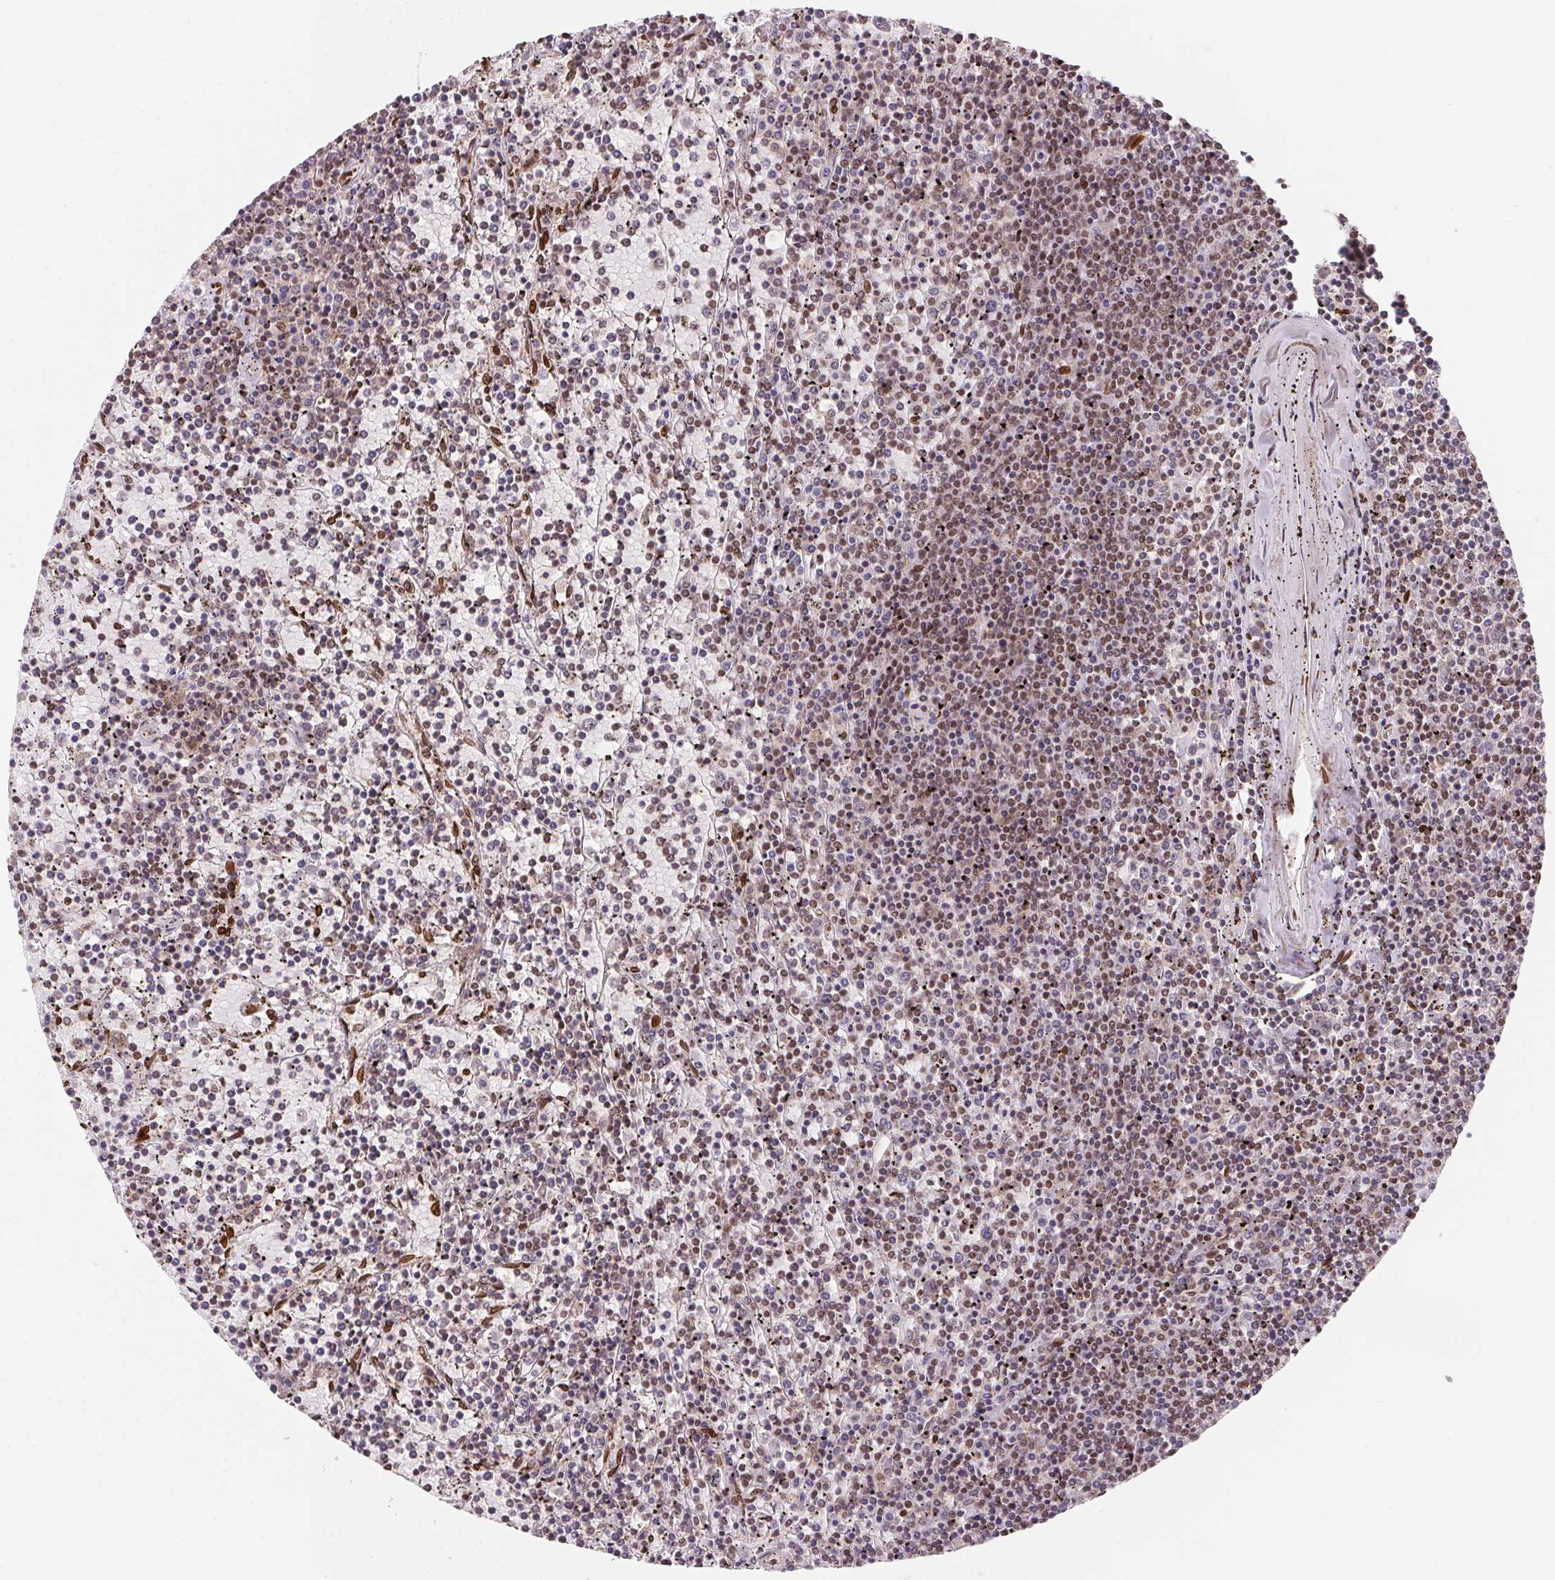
{"staining": {"intensity": "weak", "quantity": "<25%", "location": "nuclear"}, "tissue": "lymphoma", "cell_type": "Tumor cells", "image_type": "cancer", "snomed": [{"axis": "morphology", "description": "Malignant lymphoma, non-Hodgkin's type, Low grade"}, {"axis": "topography", "description": "Spleen"}], "caption": "Immunohistochemistry (IHC) histopathology image of low-grade malignant lymphoma, non-Hodgkin's type stained for a protein (brown), which shows no expression in tumor cells.", "gene": "SAP30BP", "patient": {"sex": "female", "age": 77}}